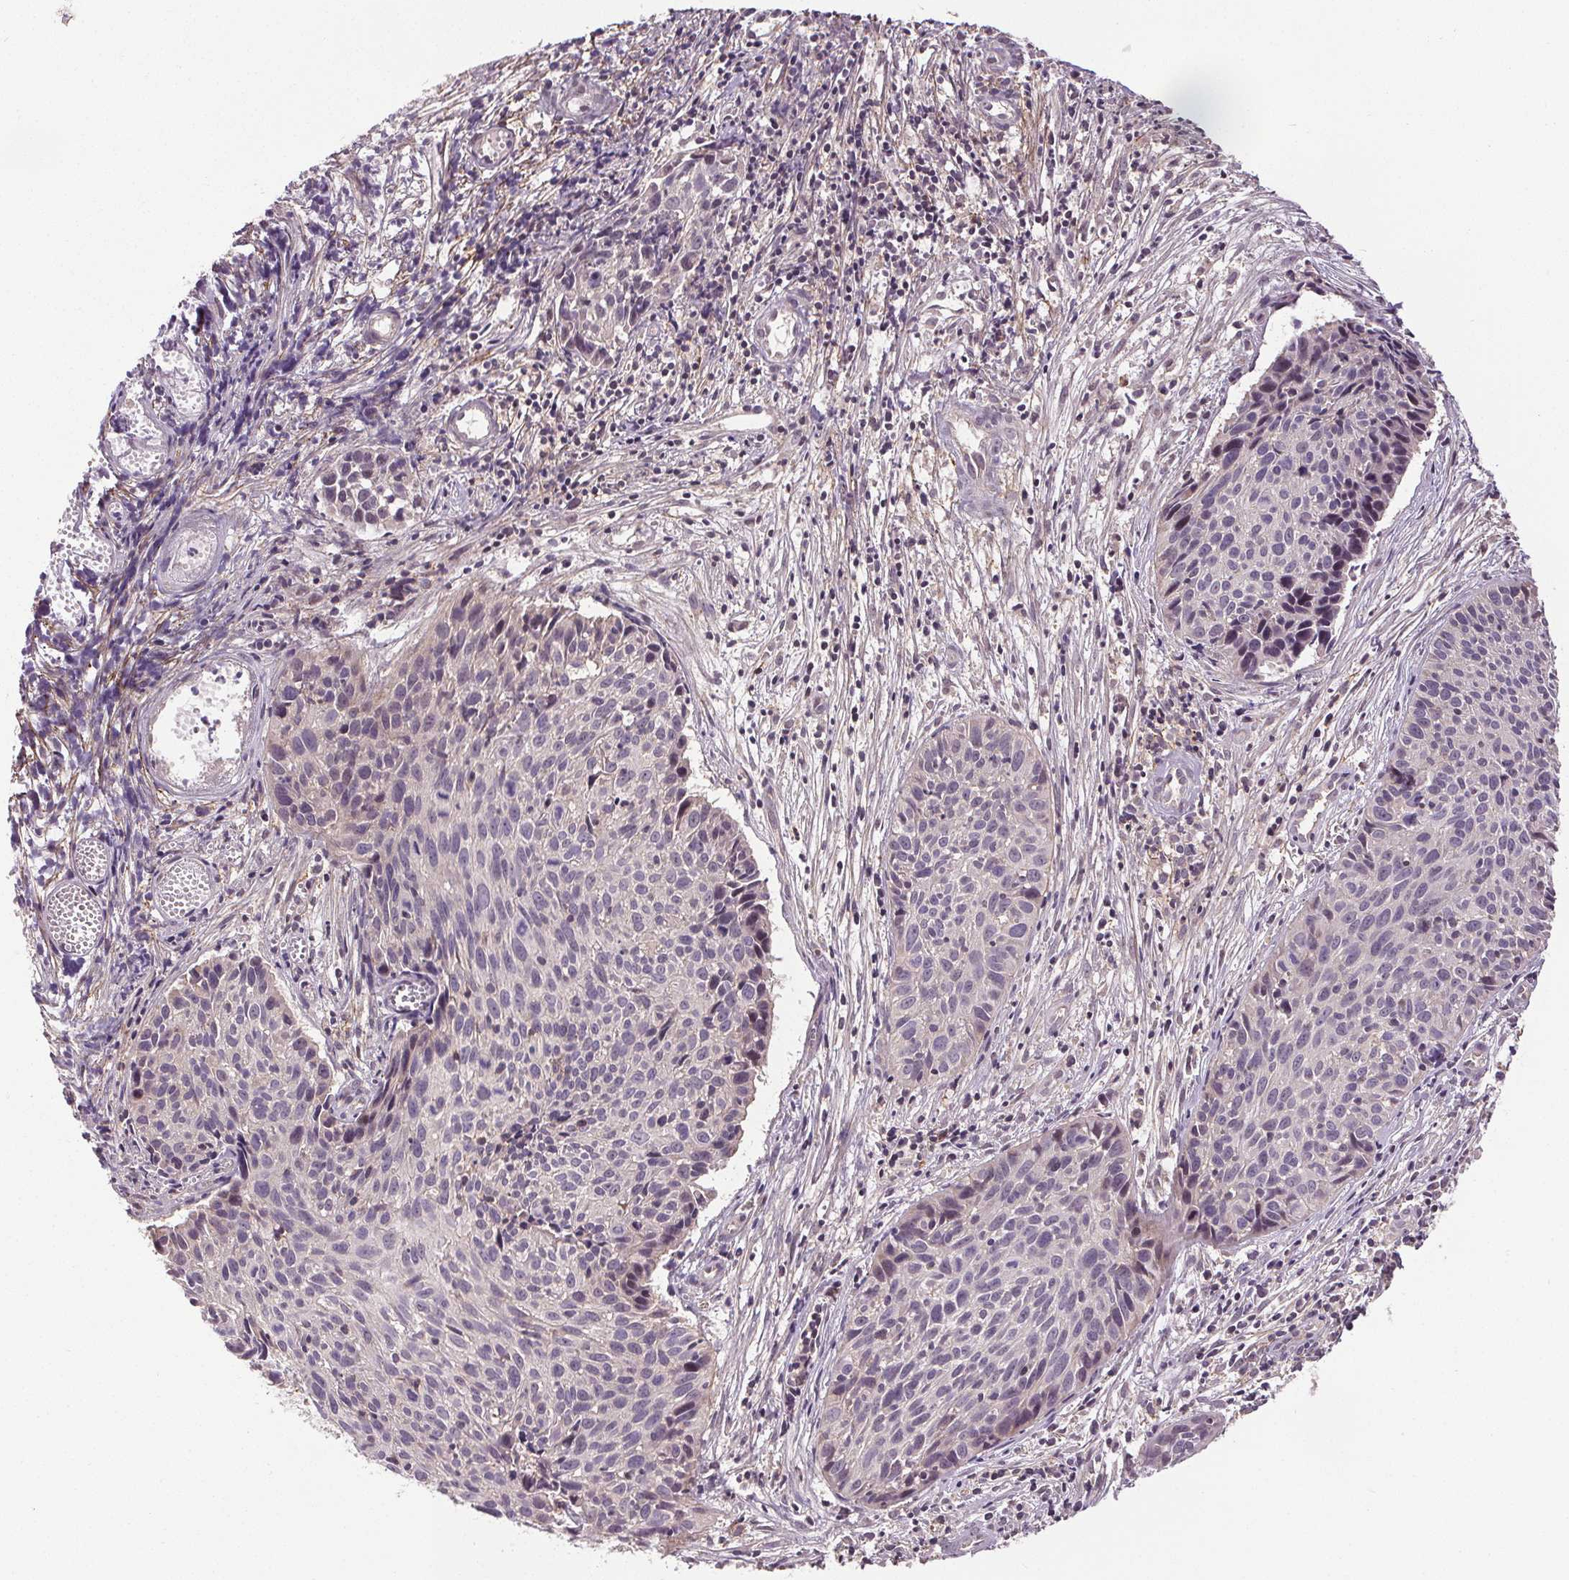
{"staining": {"intensity": "negative", "quantity": "none", "location": "none"}, "tissue": "cervical cancer", "cell_type": "Tumor cells", "image_type": "cancer", "snomed": [{"axis": "morphology", "description": "Squamous cell carcinoma, NOS"}, {"axis": "topography", "description": "Cervix"}], "caption": "Cervical cancer stained for a protein using immunohistochemistry (IHC) demonstrates no positivity tumor cells.", "gene": "KIAA0232", "patient": {"sex": "female", "age": 30}}